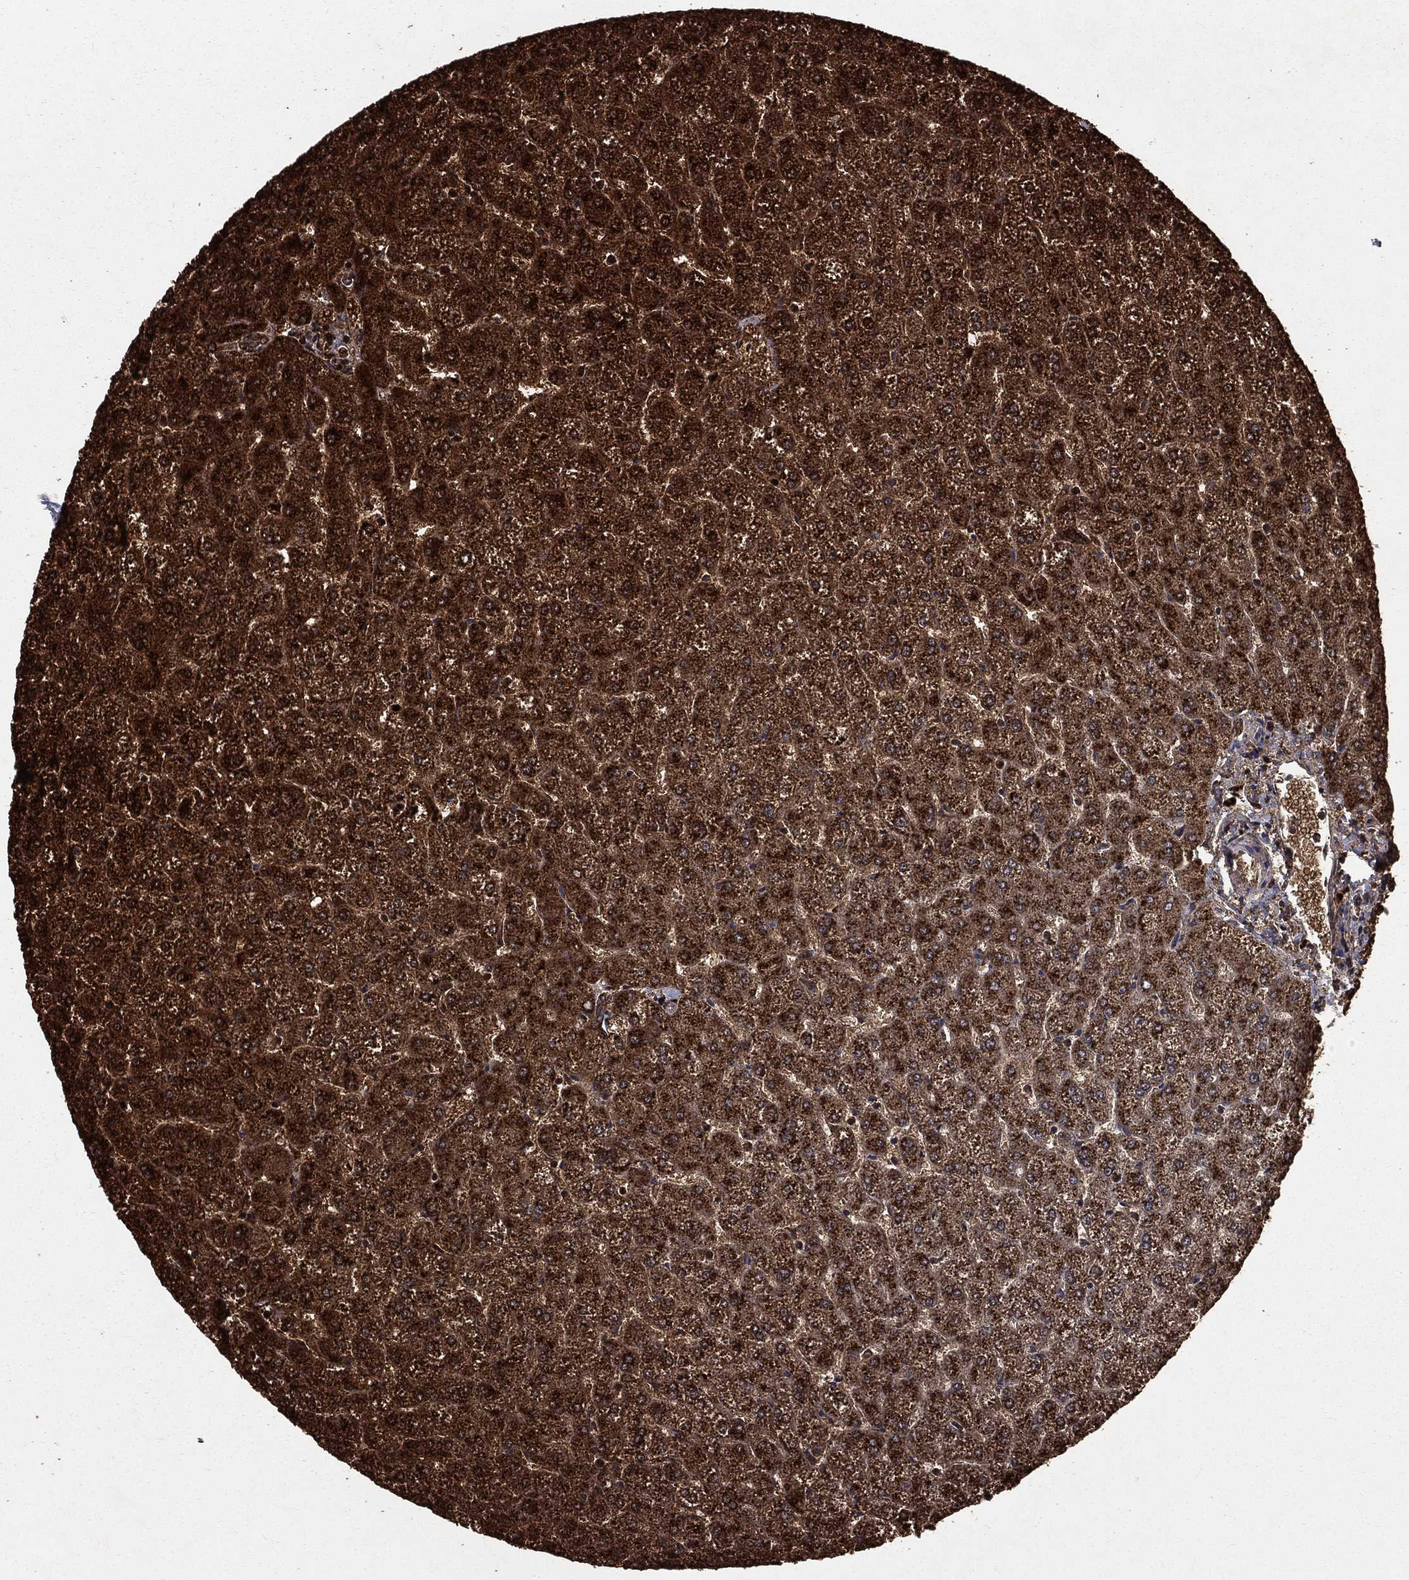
{"staining": {"intensity": "weak", "quantity": ">75%", "location": "cytoplasmic/membranous"}, "tissue": "liver", "cell_type": "Cholangiocytes", "image_type": "normal", "snomed": [{"axis": "morphology", "description": "Normal tissue, NOS"}, {"axis": "topography", "description": "Liver"}], "caption": "The histopathology image exhibits immunohistochemical staining of normal liver. There is weak cytoplasmic/membranous positivity is identified in about >75% of cholangiocytes.", "gene": "LENG8", "patient": {"sex": "female", "age": 32}}